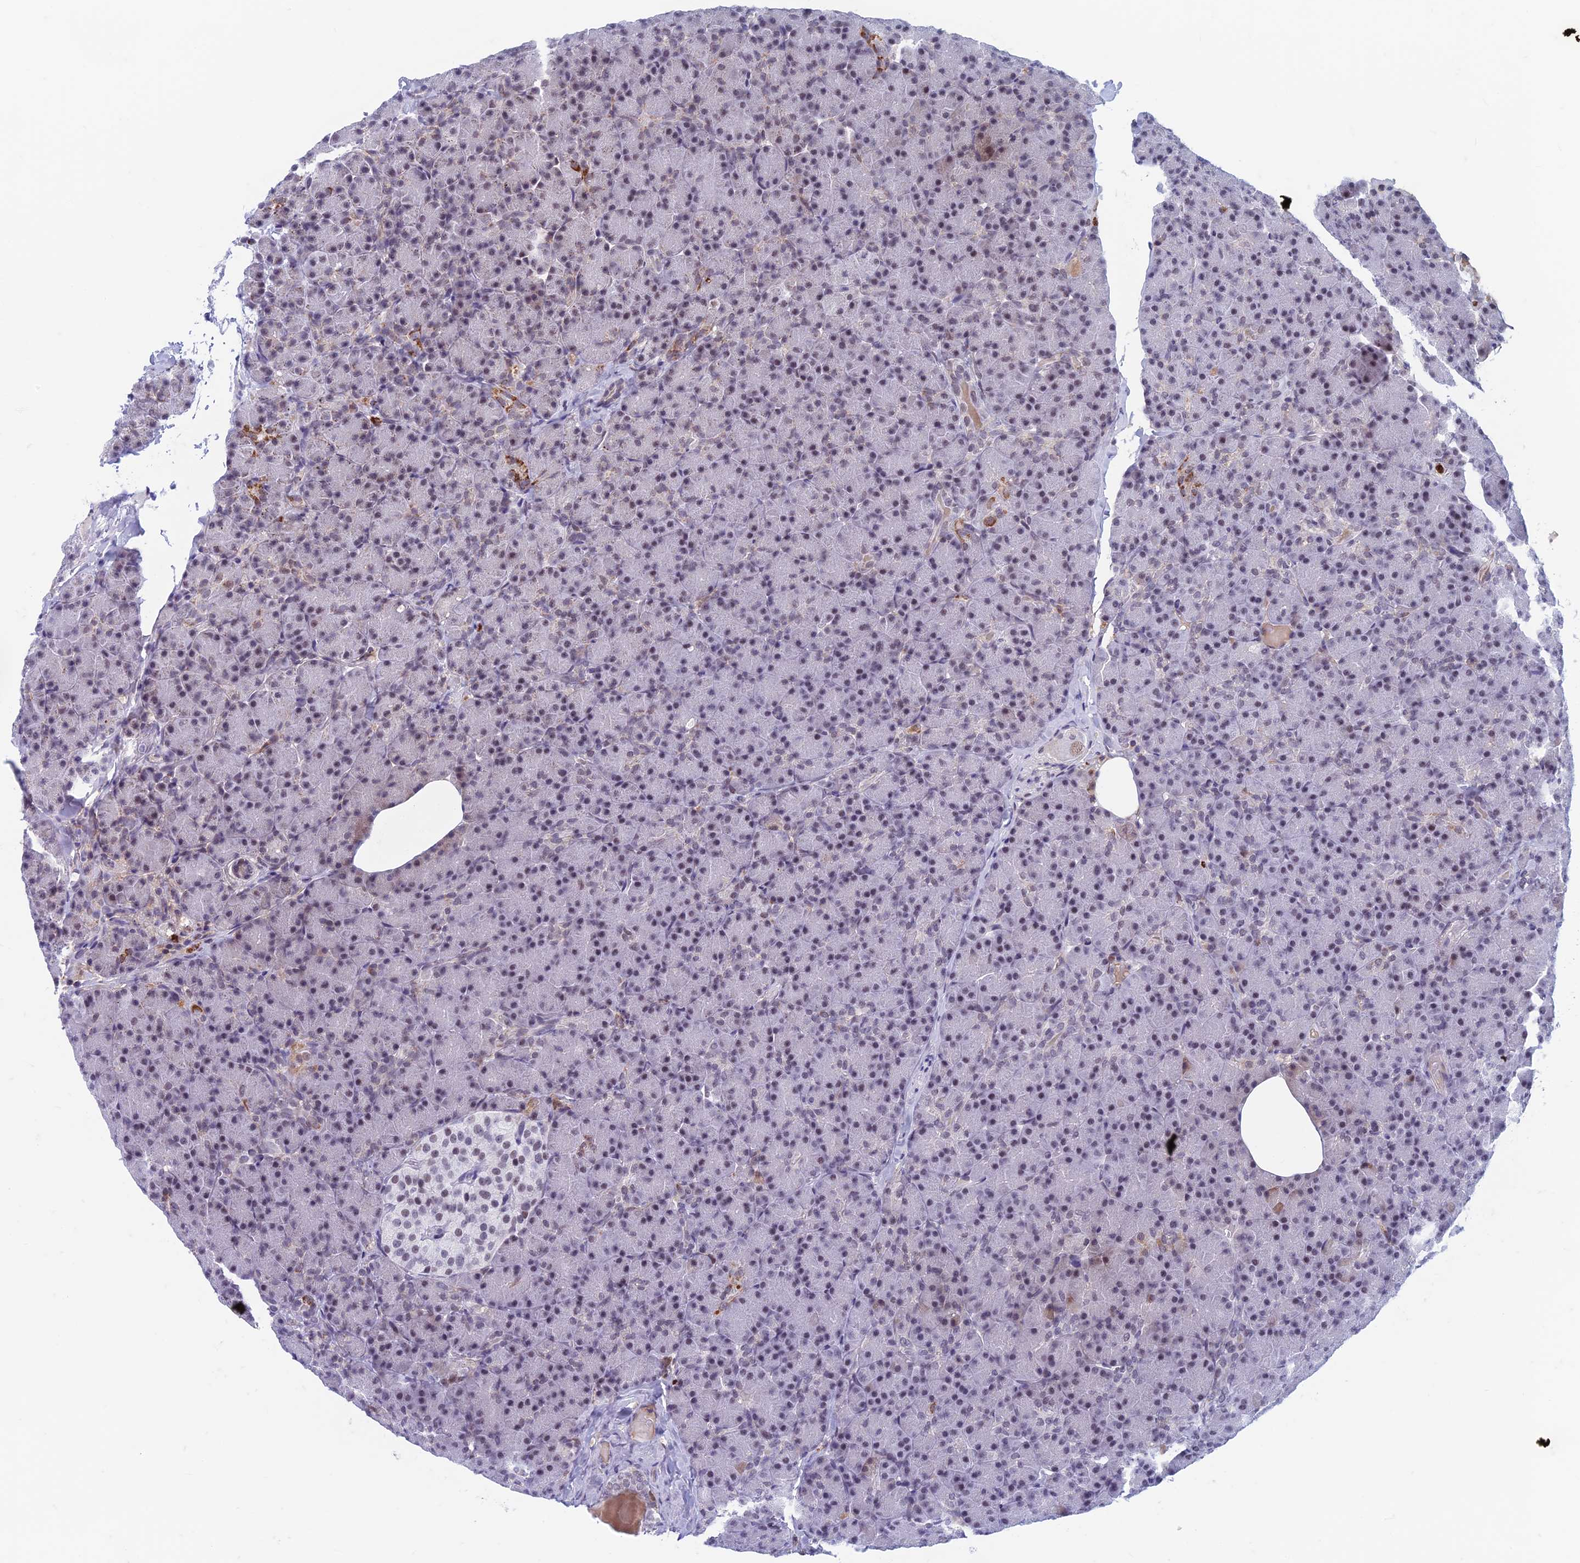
{"staining": {"intensity": "moderate", "quantity": "<25%", "location": "cytoplasmic/membranous,nuclear"}, "tissue": "pancreas", "cell_type": "Exocrine glandular cells", "image_type": "normal", "snomed": [{"axis": "morphology", "description": "Normal tissue, NOS"}, {"axis": "topography", "description": "Pancreas"}], "caption": "A brown stain labels moderate cytoplasmic/membranous,nuclear expression of a protein in exocrine glandular cells of normal pancreas.", "gene": "ASH2L", "patient": {"sex": "female", "age": 43}}